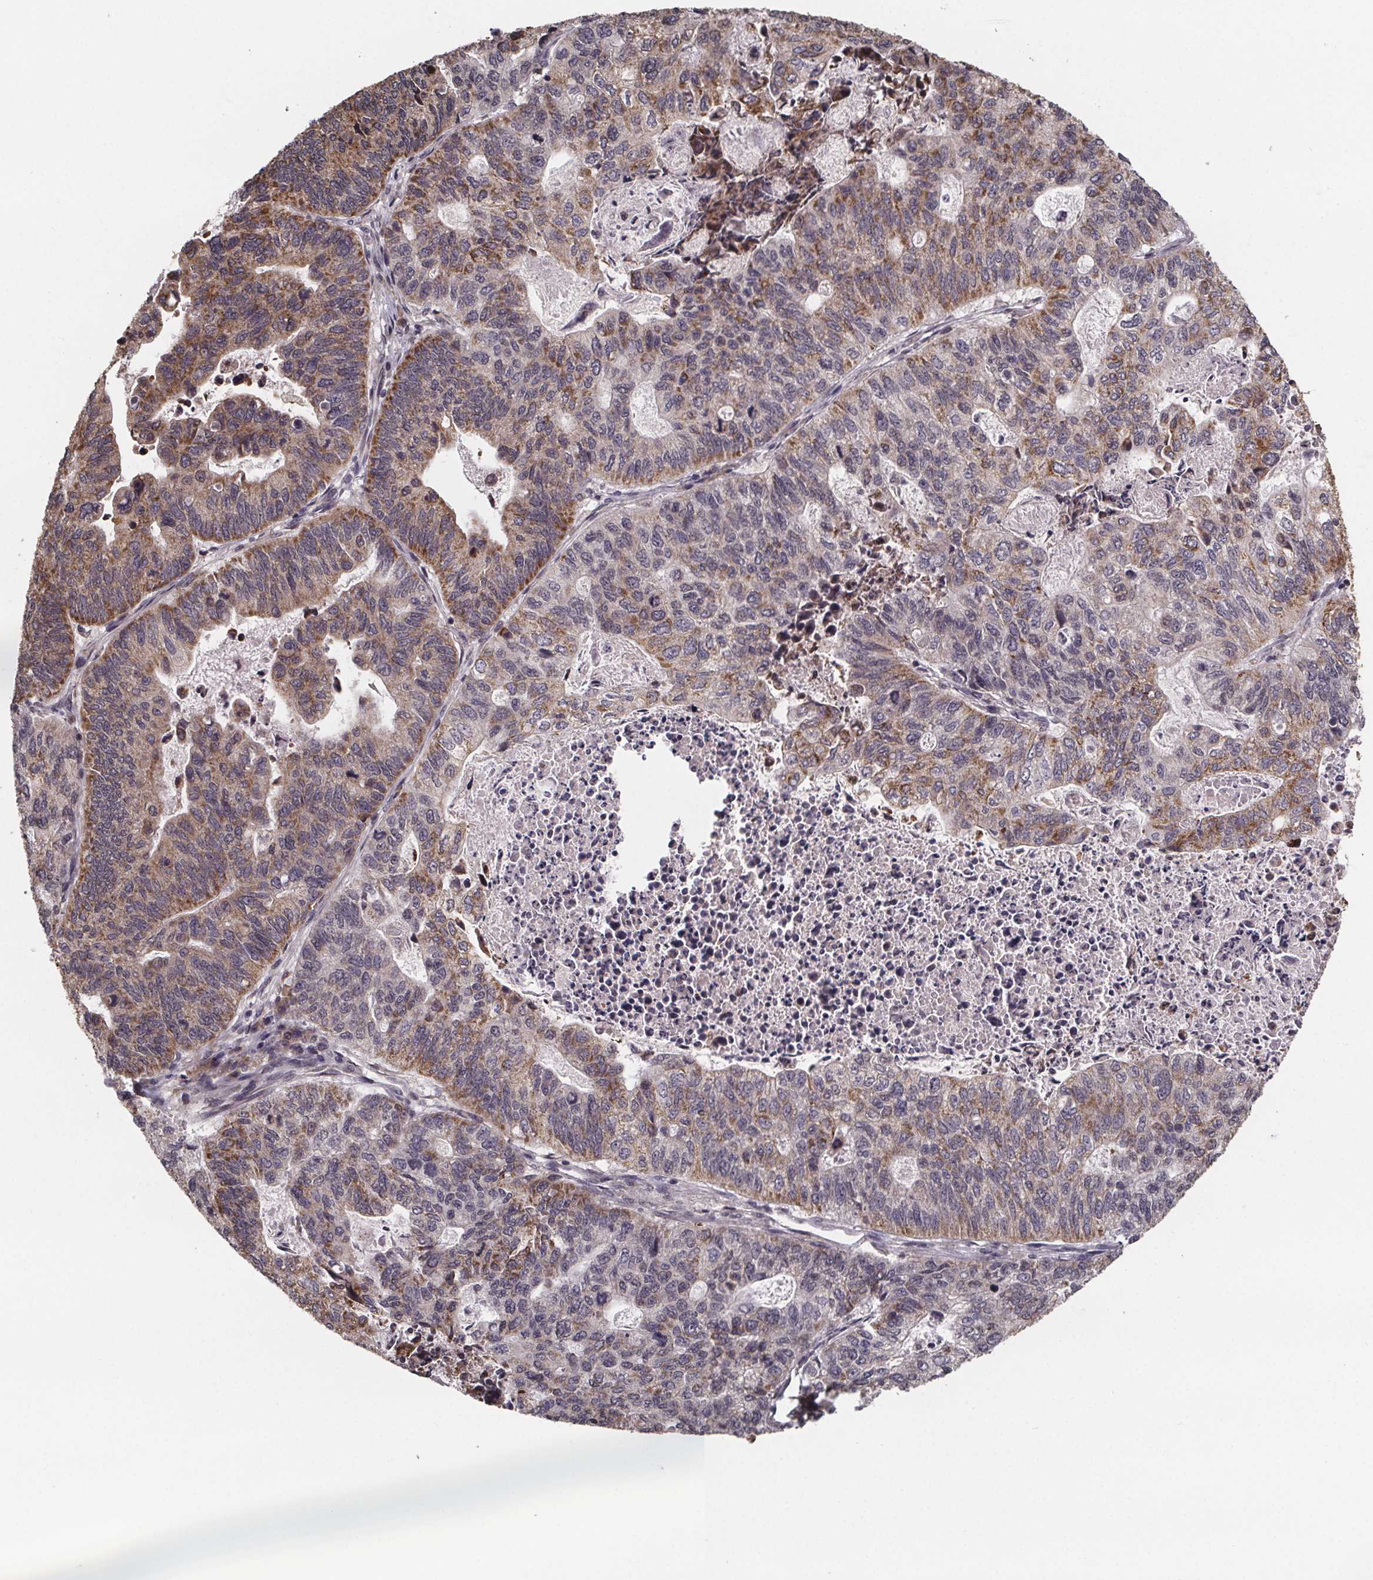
{"staining": {"intensity": "moderate", "quantity": ">75%", "location": "cytoplasmic/membranous"}, "tissue": "stomach cancer", "cell_type": "Tumor cells", "image_type": "cancer", "snomed": [{"axis": "morphology", "description": "Adenocarcinoma, NOS"}, {"axis": "topography", "description": "Stomach, upper"}], "caption": "Human adenocarcinoma (stomach) stained with a brown dye exhibits moderate cytoplasmic/membranous positive expression in approximately >75% of tumor cells.", "gene": "SAT1", "patient": {"sex": "female", "age": 67}}